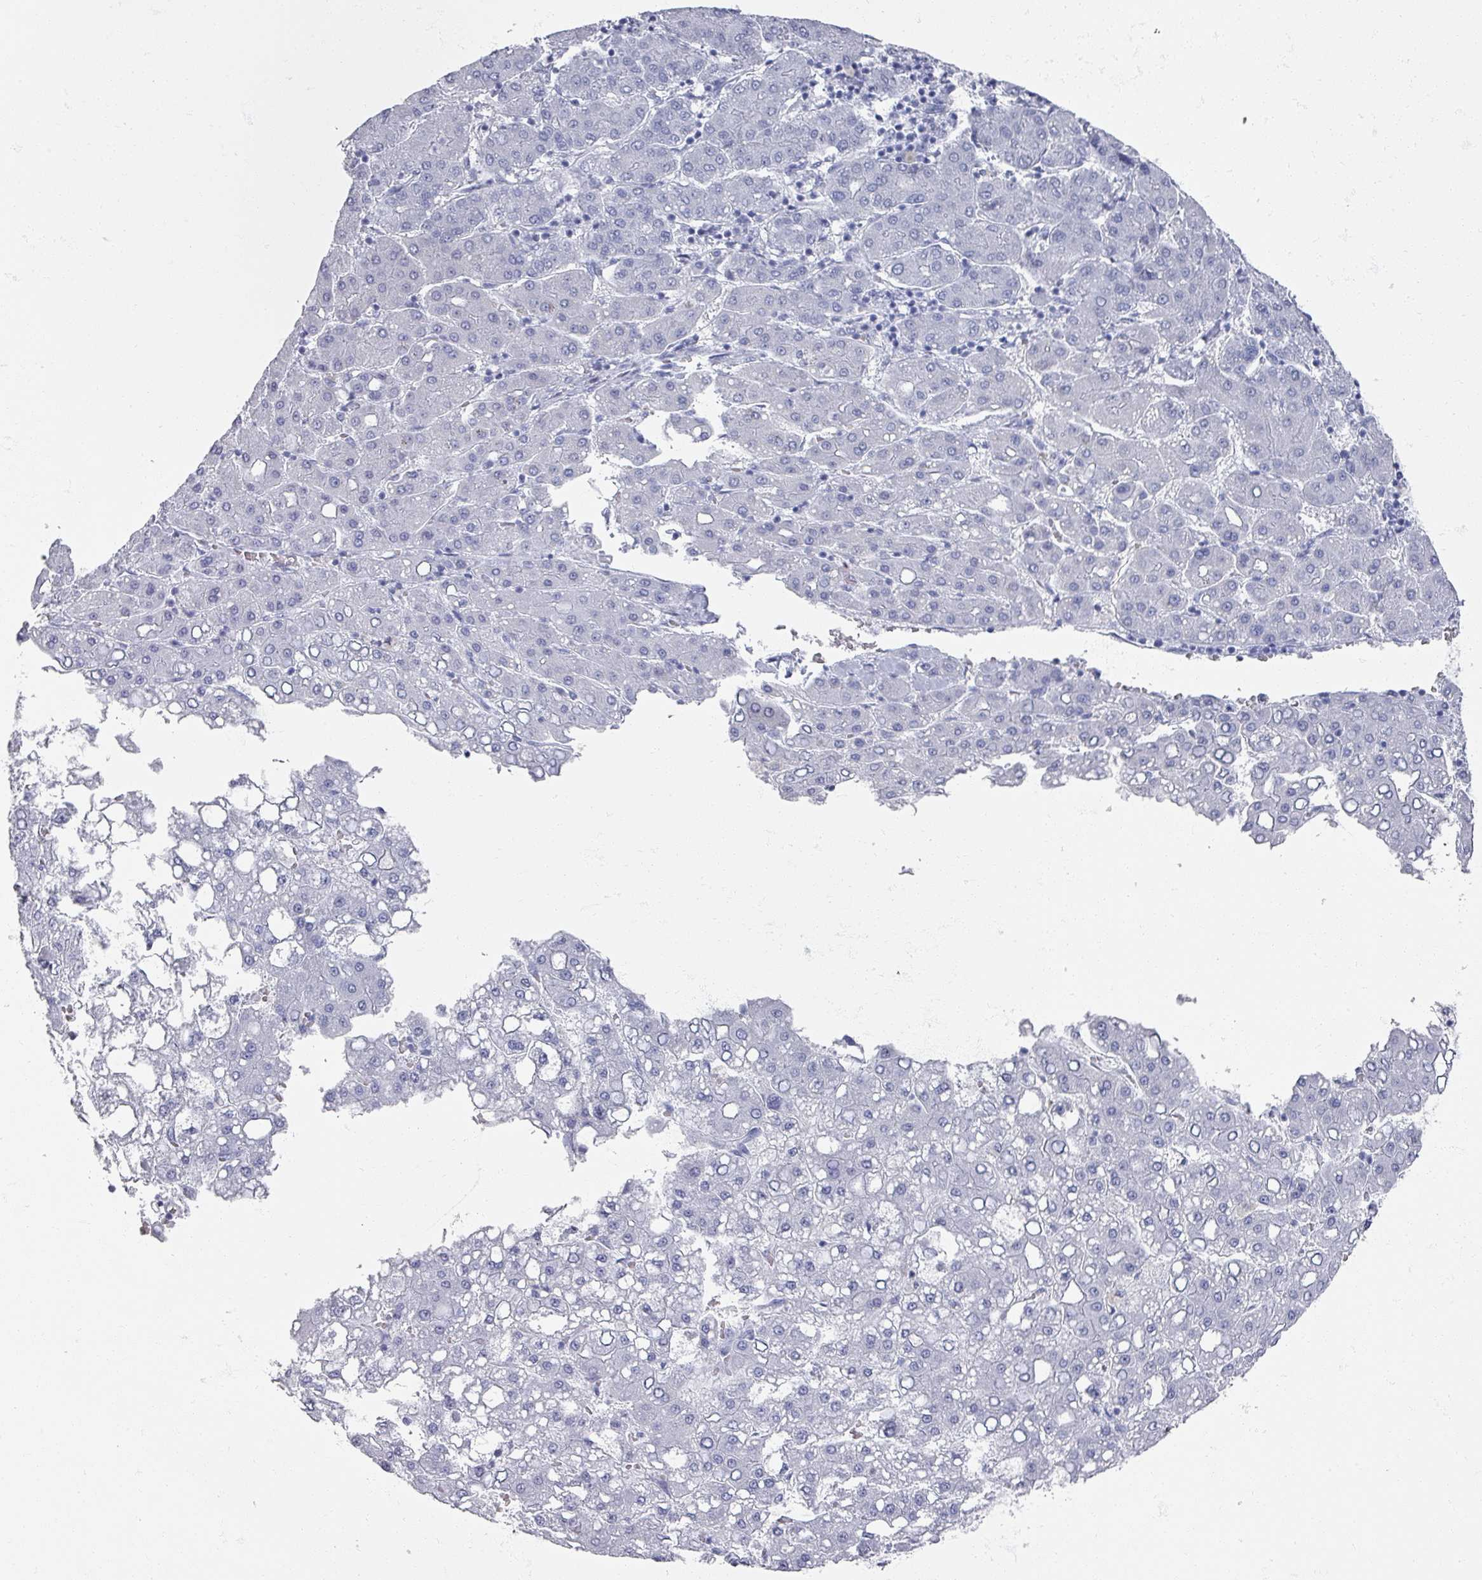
{"staining": {"intensity": "negative", "quantity": "none", "location": "none"}, "tissue": "liver cancer", "cell_type": "Tumor cells", "image_type": "cancer", "snomed": [{"axis": "morphology", "description": "Carcinoma, Hepatocellular, NOS"}, {"axis": "topography", "description": "Liver"}], "caption": "Tumor cells are negative for brown protein staining in hepatocellular carcinoma (liver). (Stains: DAB (3,3'-diaminobenzidine) IHC with hematoxylin counter stain, Microscopy: brightfield microscopy at high magnification).", "gene": "OMG", "patient": {"sex": "male", "age": 65}}